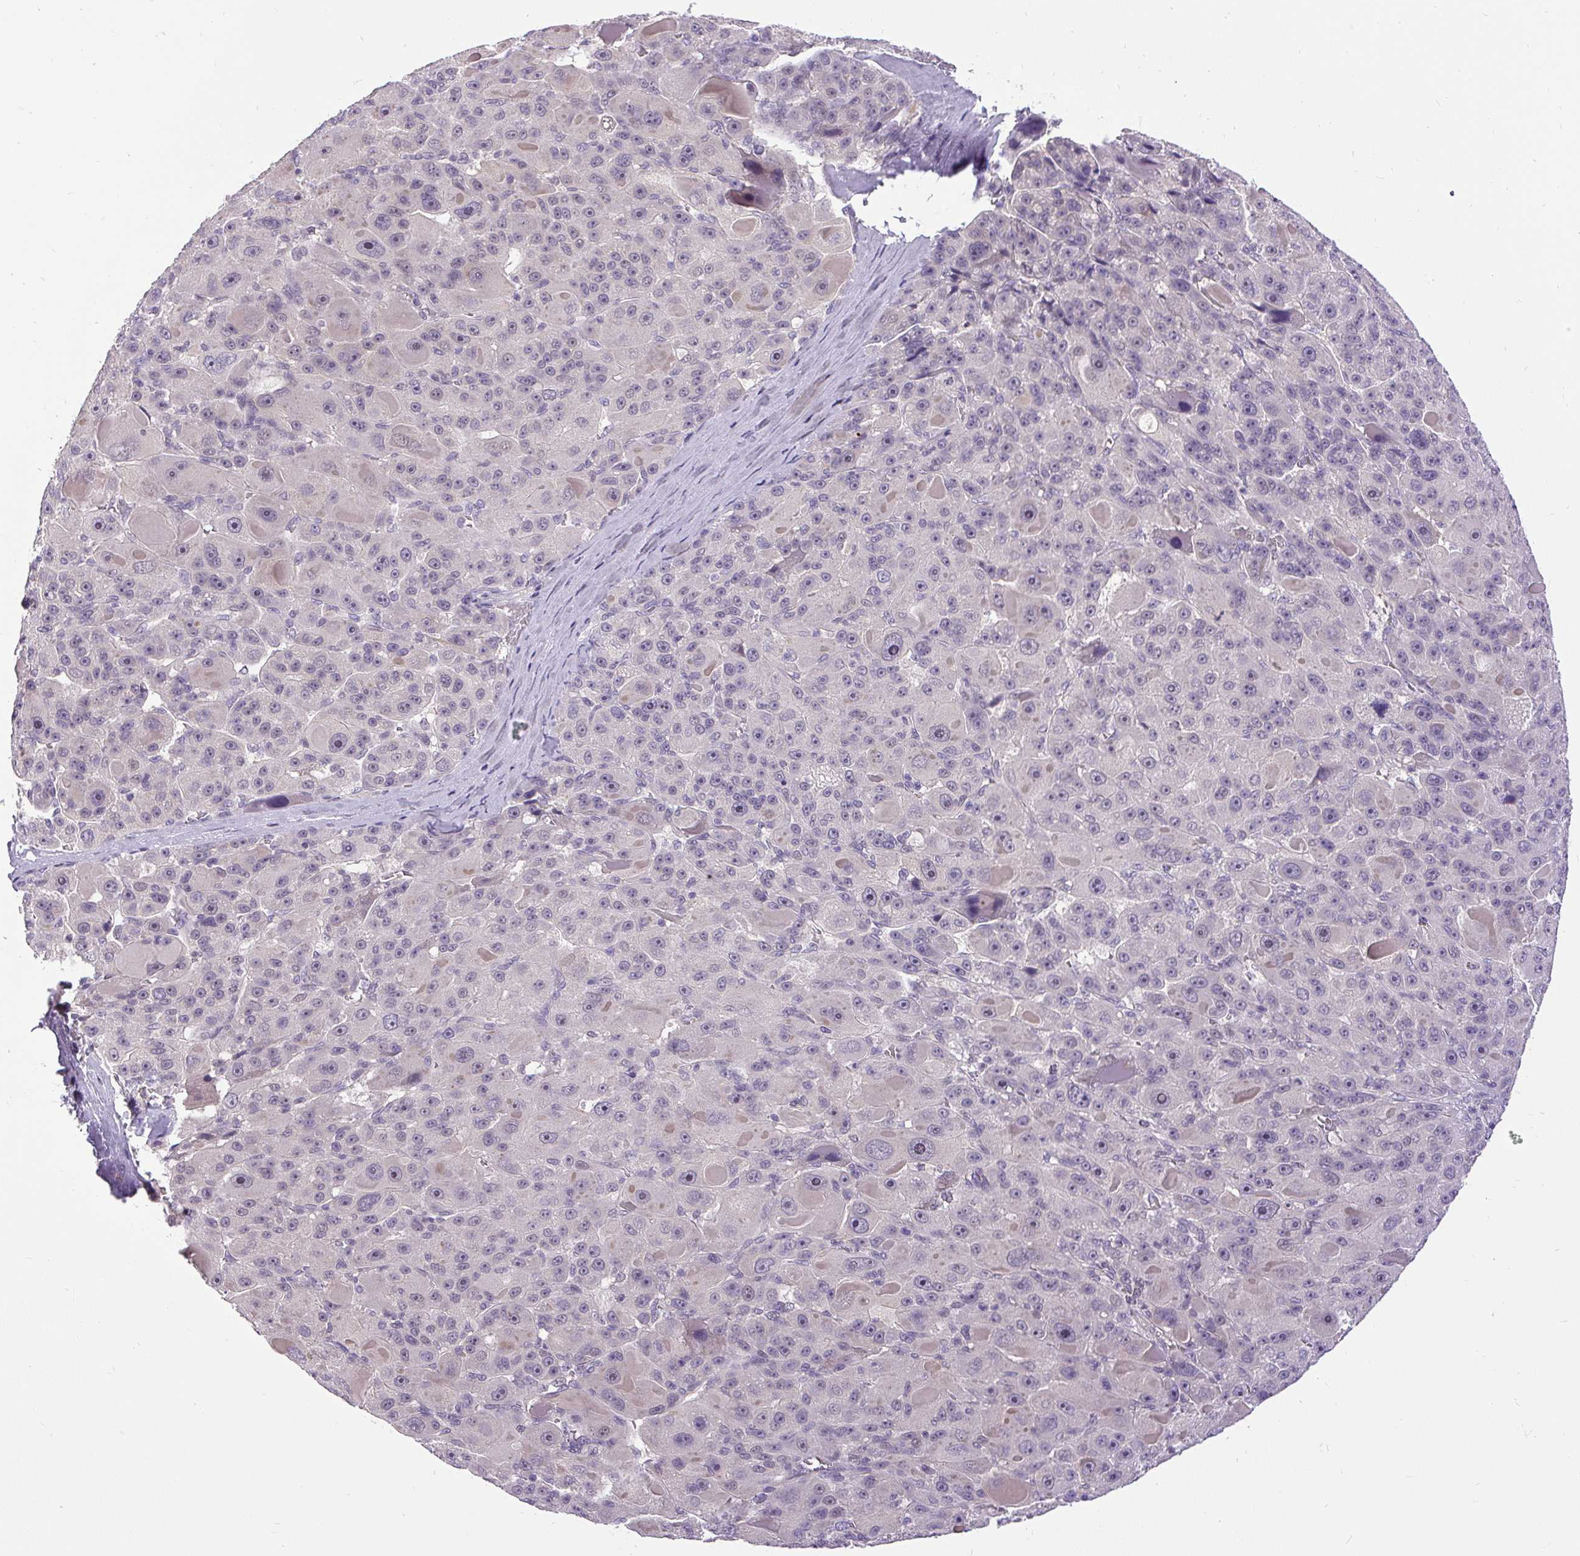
{"staining": {"intensity": "negative", "quantity": "none", "location": "none"}, "tissue": "liver cancer", "cell_type": "Tumor cells", "image_type": "cancer", "snomed": [{"axis": "morphology", "description": "Carcinoma, Hepatocellular, NOS"}, {"axis": "topography", "description": "Liver"}], "caption": "Immunohistochemical staining of hepatocellular carcinoma (liver) displays no significant staining in tumor cells.", "gene": "FAM117B", "patient": {"sex": "male", "age": 76}}